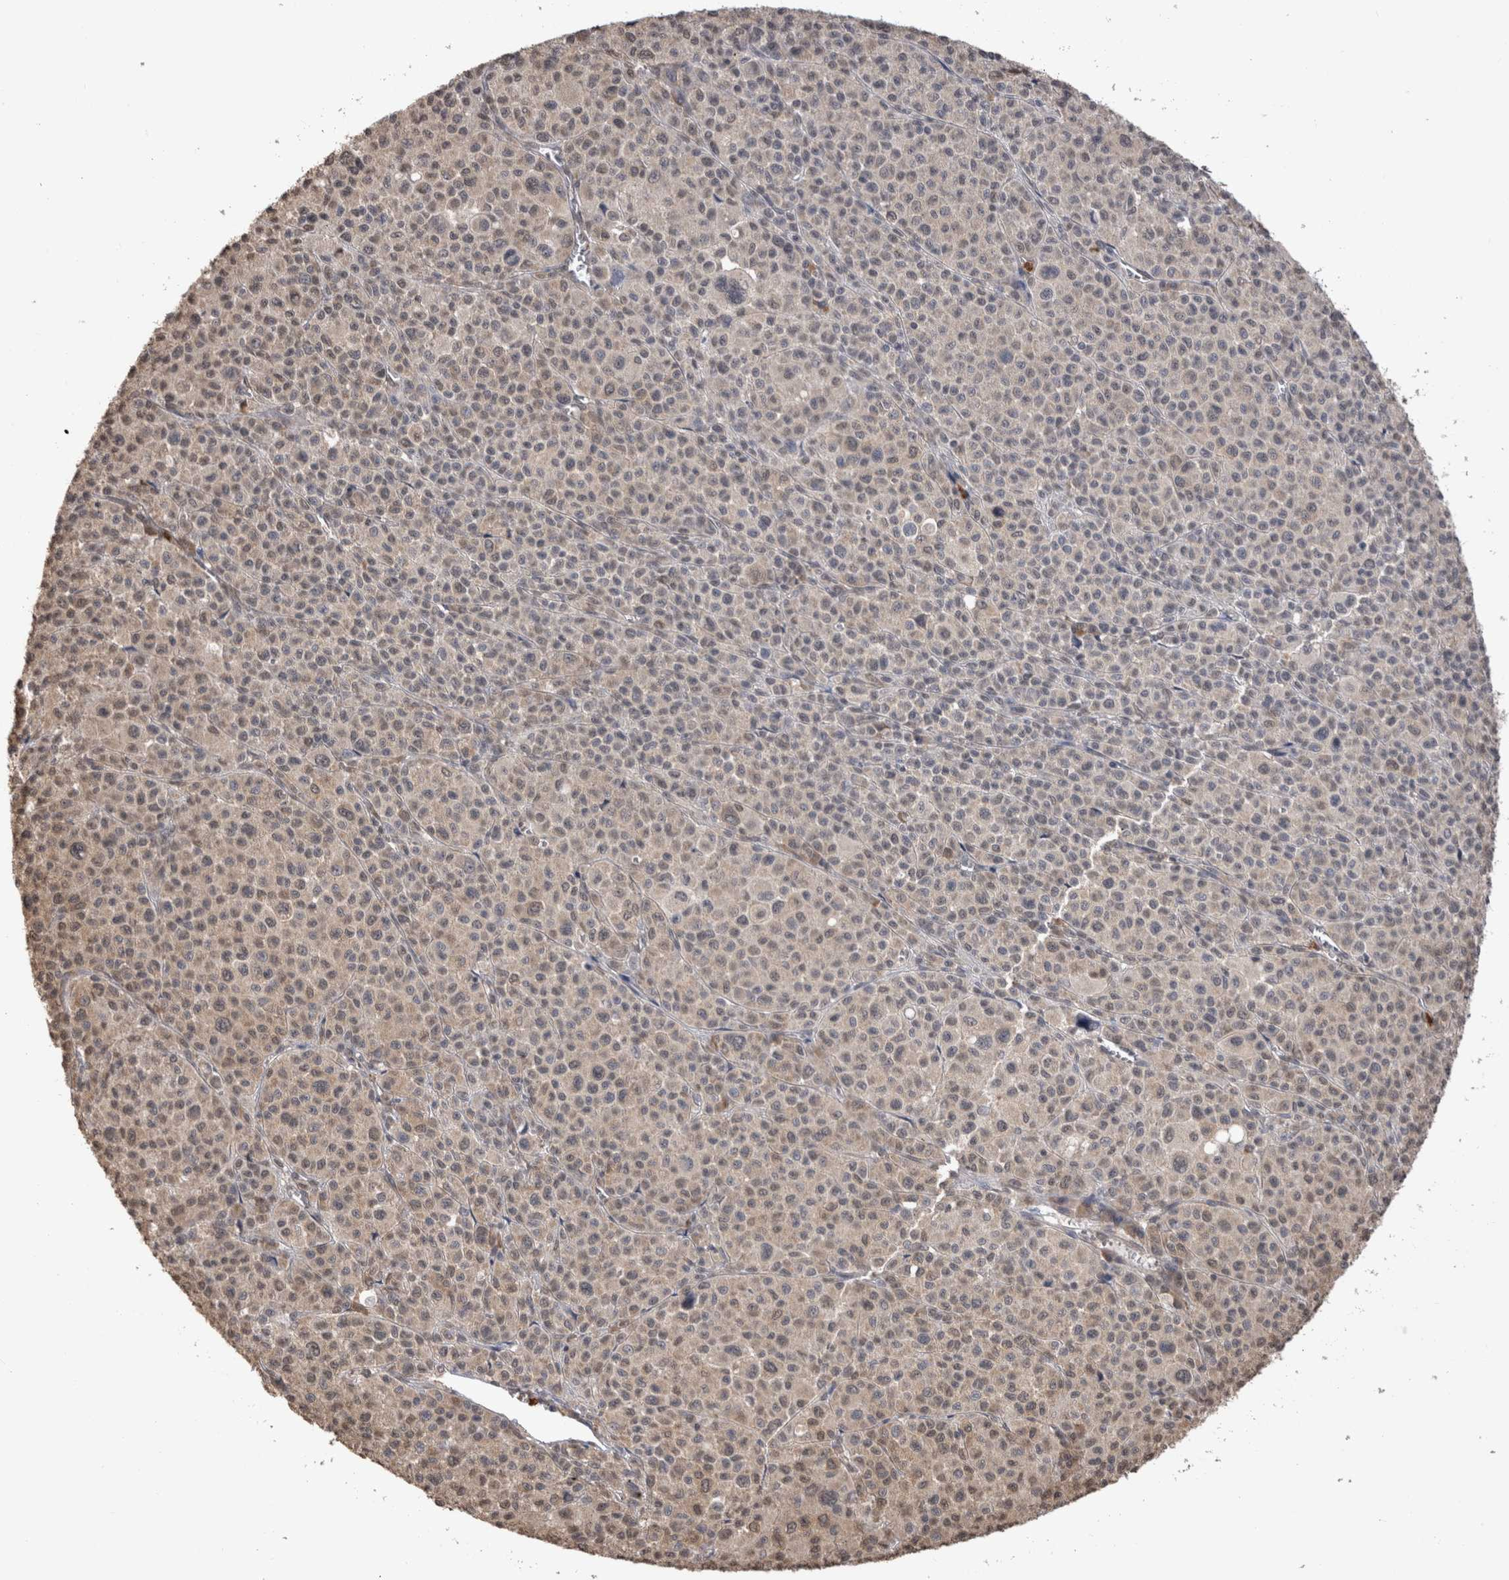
{"staining": {"intensity": "negative", "quantity": "none", "location": "none"}, "tissue": "melanoma", "cell_type": "Tumor cells", "image_type": "cancer", "snomed": [{"axis": "morphology", "description": "Malignant melanoma, Metastatic site"}, {"axis": "topography", "description": "Skin"}], "caption": "High magnification brightfield microscopy of melanoma stained with DAB (brown) and counterstained with hematoxylin (blue): tumor cells show no significant staining. (DAB (3,3'-diaminobenzidine) immunohistochemistry visualized using brightfield microscopy, high magnification).", "gene": "PAK4", "patient": {"sex": "female", "age": 74}}